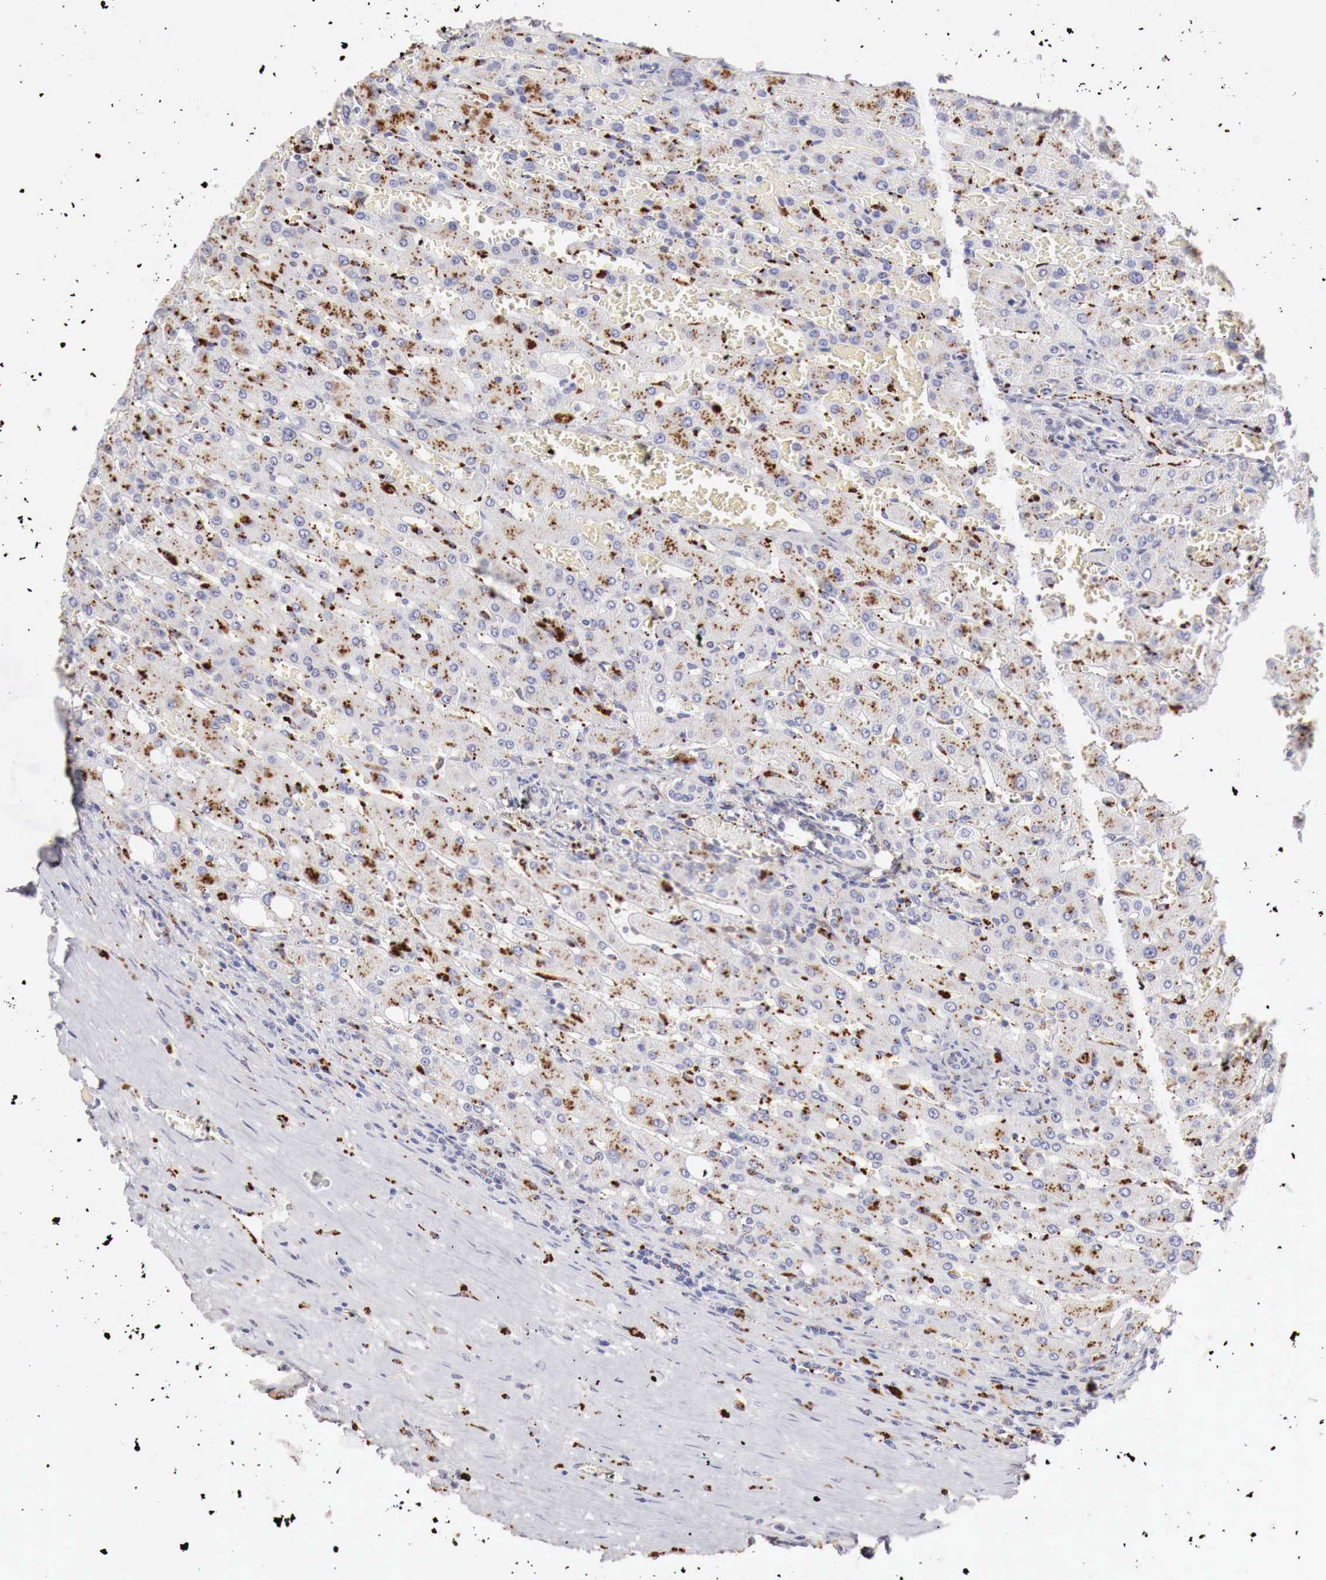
{"staining": {"intensity": "negative", "quantity": "none", "location": "none"}, "tissue": "liver", "cell_type": "Cholangiocytes", "image_type": "normal", "snomed": [{"axis": "morphology", "description": "Normal tissue, NOS"}, {"axis": "topography", "description": "Liver"}], "caption": "Immunohistochemistry (IHC) photomicrograph of benign liver: liver stained with DAB shows no significant protein staining in cholangiocytes. (DAB (3,3'-diaminobenzidine) IHC with hematoxylin counter stain).", "gene": "GLA", "patient": {"sex": "female", "age": 30}}